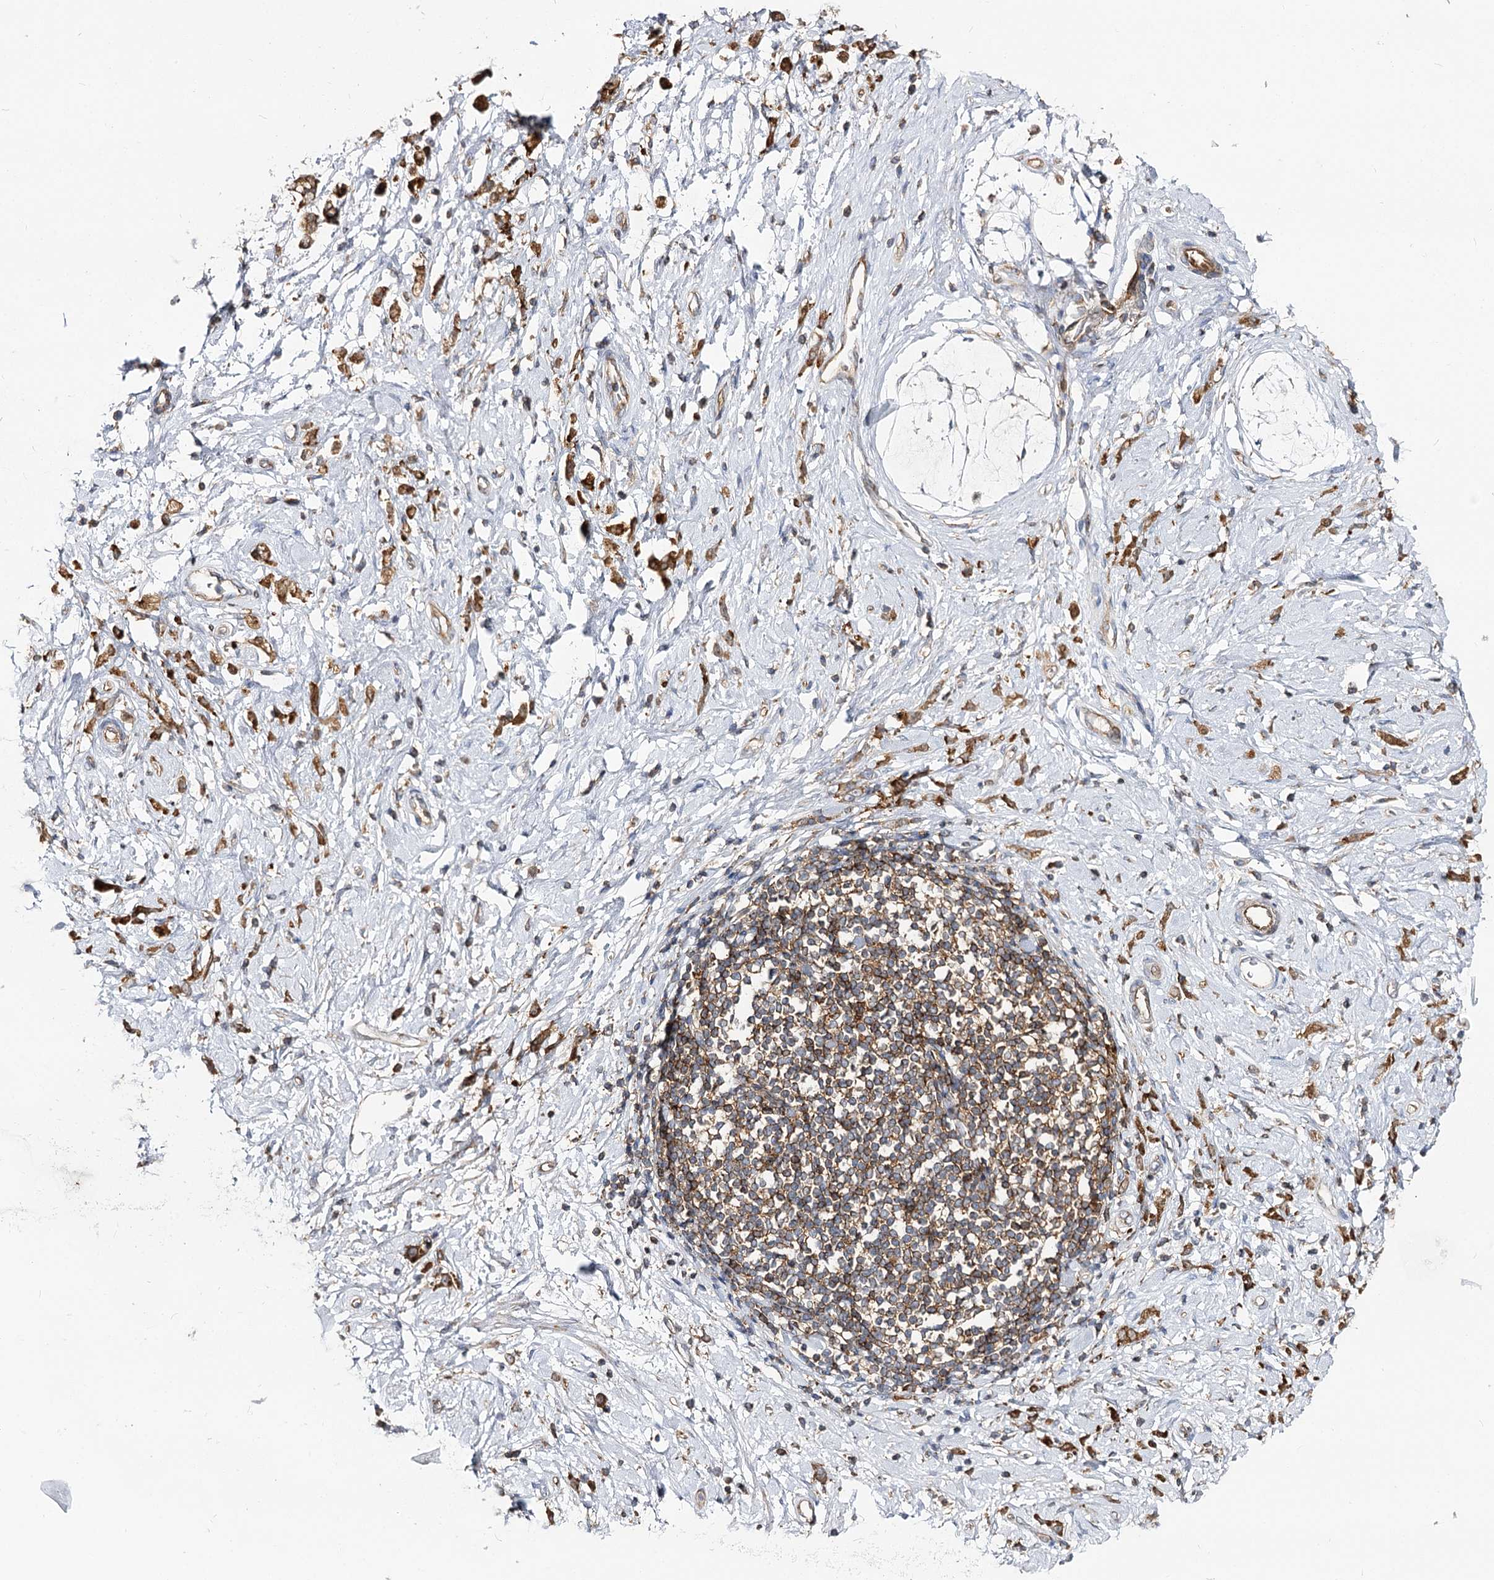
{"staining": {"intensity": "moderate", "quantity": ">75%", "location": "cytoplasmic/membranous"}, "tissue": "stomach cancer", "cell_type": "Tumor cells", "image_type": "cancer", "snomed": [{"axis": "morphology", "description": "Adenocarcinoma, NOS"}, {"axis": "topography", "description": "Stomach"}], "caption": "Protein staining of stomach cancer (adenocarcinoma) tissue demonstrates moderate cytoplasmic/membranous staining in approximately >75% of tumor cells.", "gene": "SEC24B", "patient": {"sex": "female", "age": 60}}